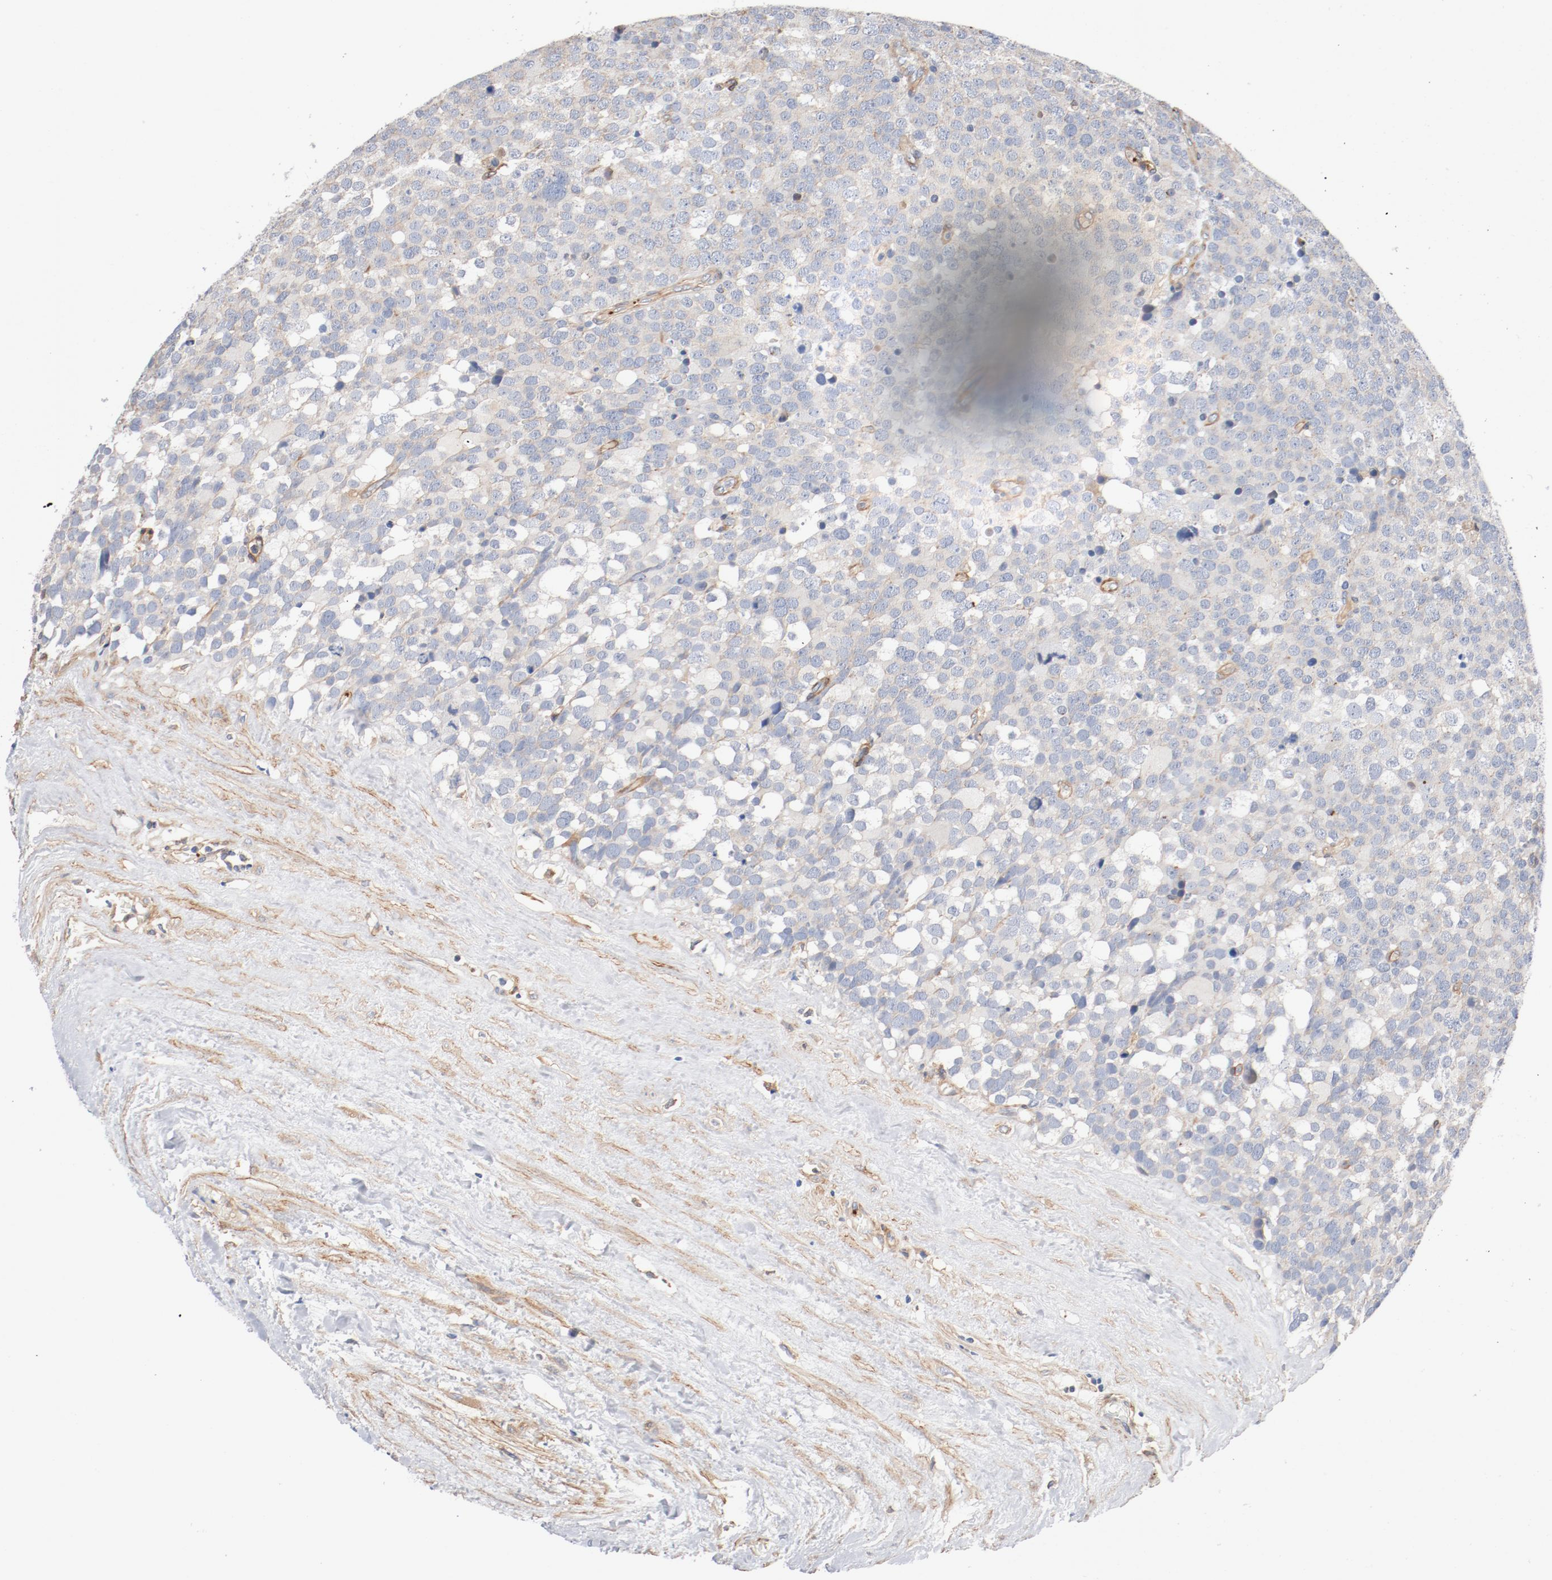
{"staining": {"intensity": "negative", "quantity": "none", "location": "none"}, "tissue": "testis cancer", "cell_type": "Tumor cells", "image_type": "cancer", "snomed": [{"axis": "morphology", "description": "Seminoma, NOS"}, {"axis": "topography", "description": "Testis"}], "caption": "High magnification brightfield microscopy of testis cancer (seminoma) stained with DAB (3,3'-diaminobenzidine) (brown) and counterstained with hematoxylin (blue): tumor cells show no significant staining.", "gene": "ILK", "patient": {"sex": "male", "age": 71}}